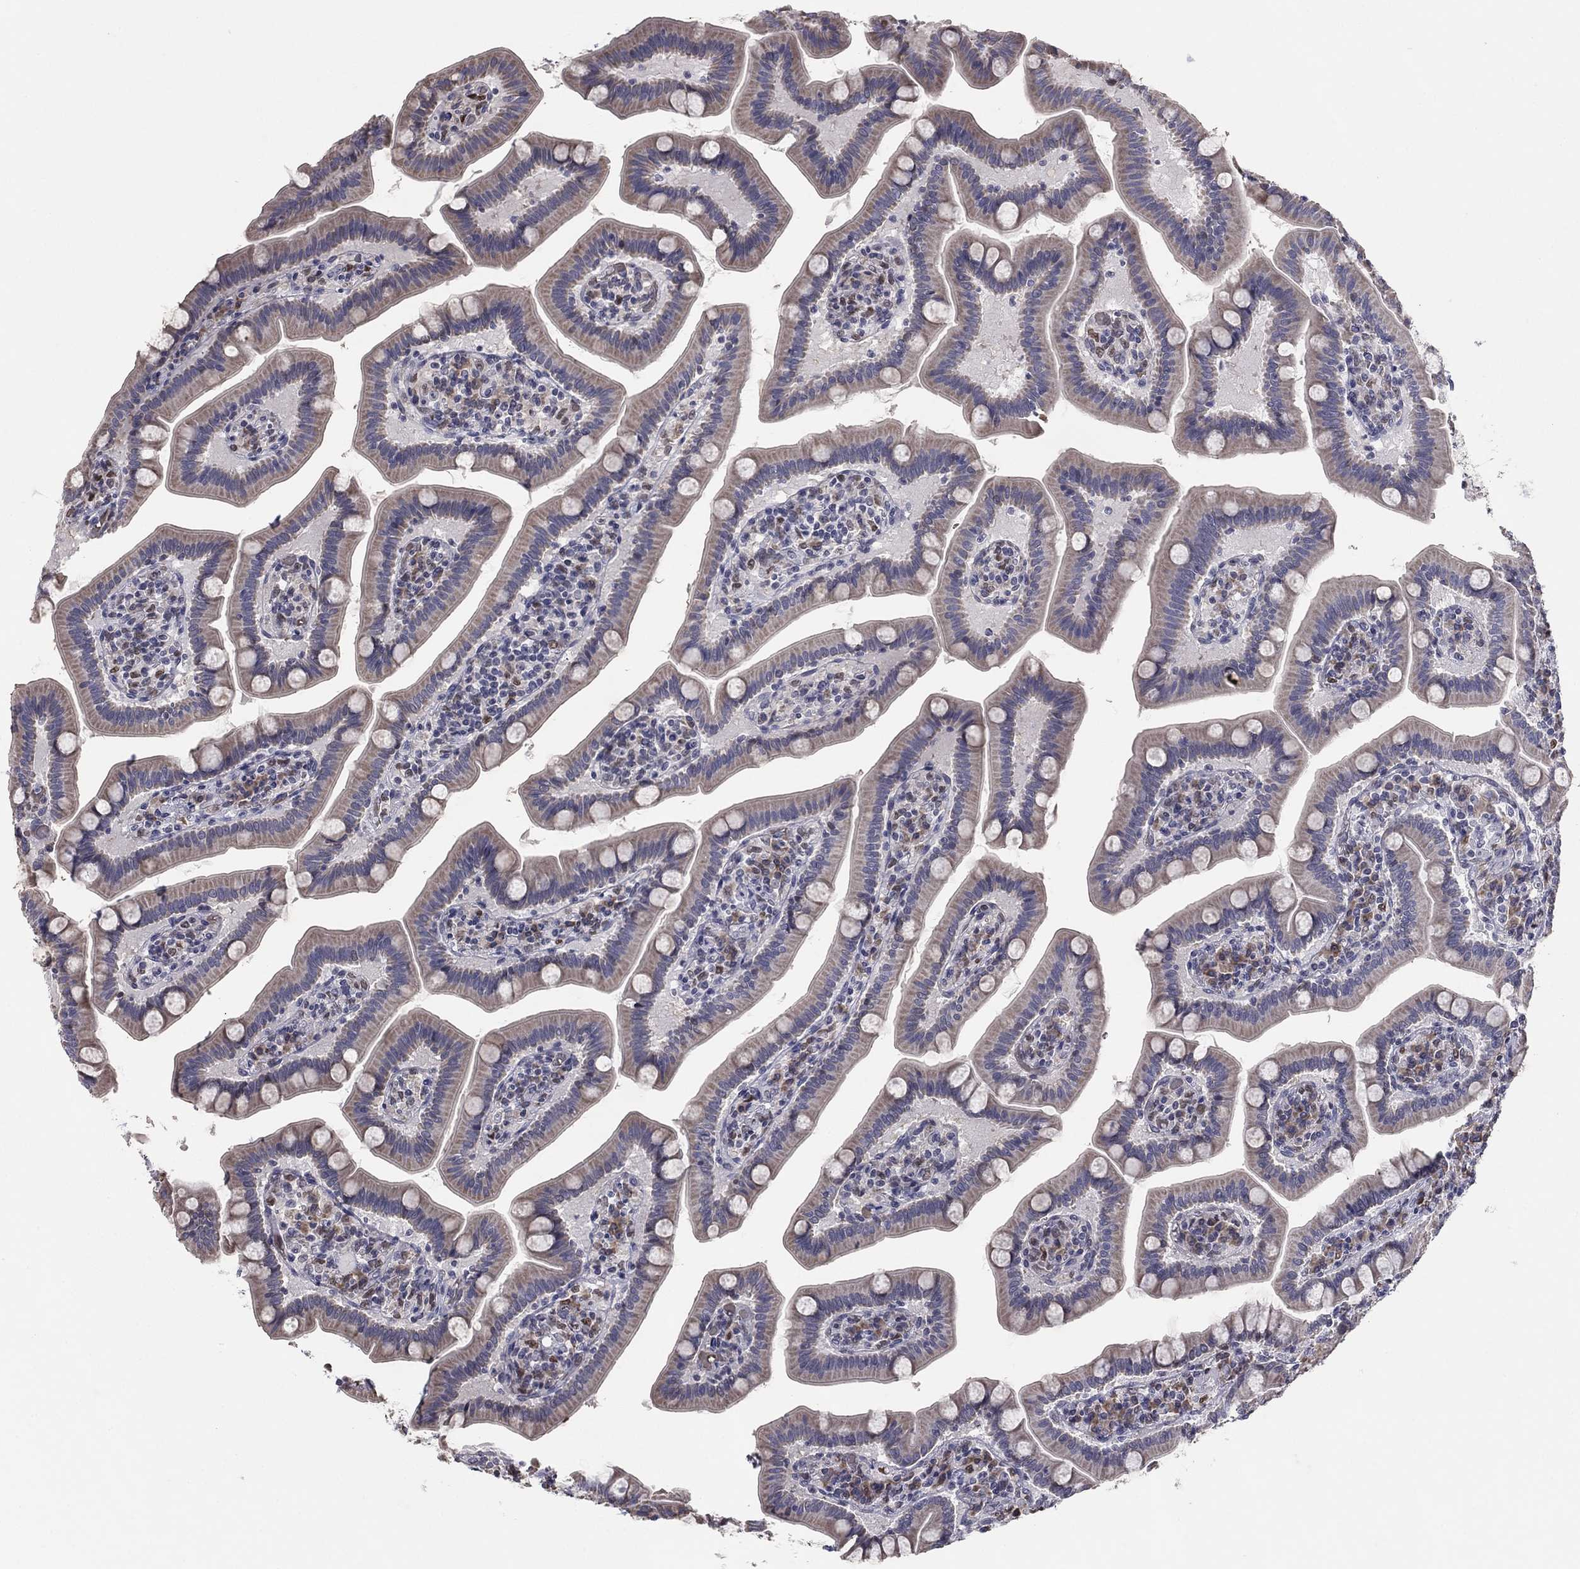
{"staining": {"intensity": "weak", "quantity": "25%-75%", "location": "cytoplasmic/membranous"}, "tissue": "small intestine", "cell_type": "Glandular cells", "image_type": "normal", "snomed": [{"axis": "morphology", "description": "Normal tissue, NOS"}, {"axis": "topography", "description": "Small intestine"}], "caption": "IHC micrograph of unremarkable human small intestine stained for a protein (brown), which displays low levels of weak cytoplasmic/membranous expression in approximately 25%-75% of glandular cells.", "gene": "HSPB2", "patient": {"sex": "male", "age": 66}}